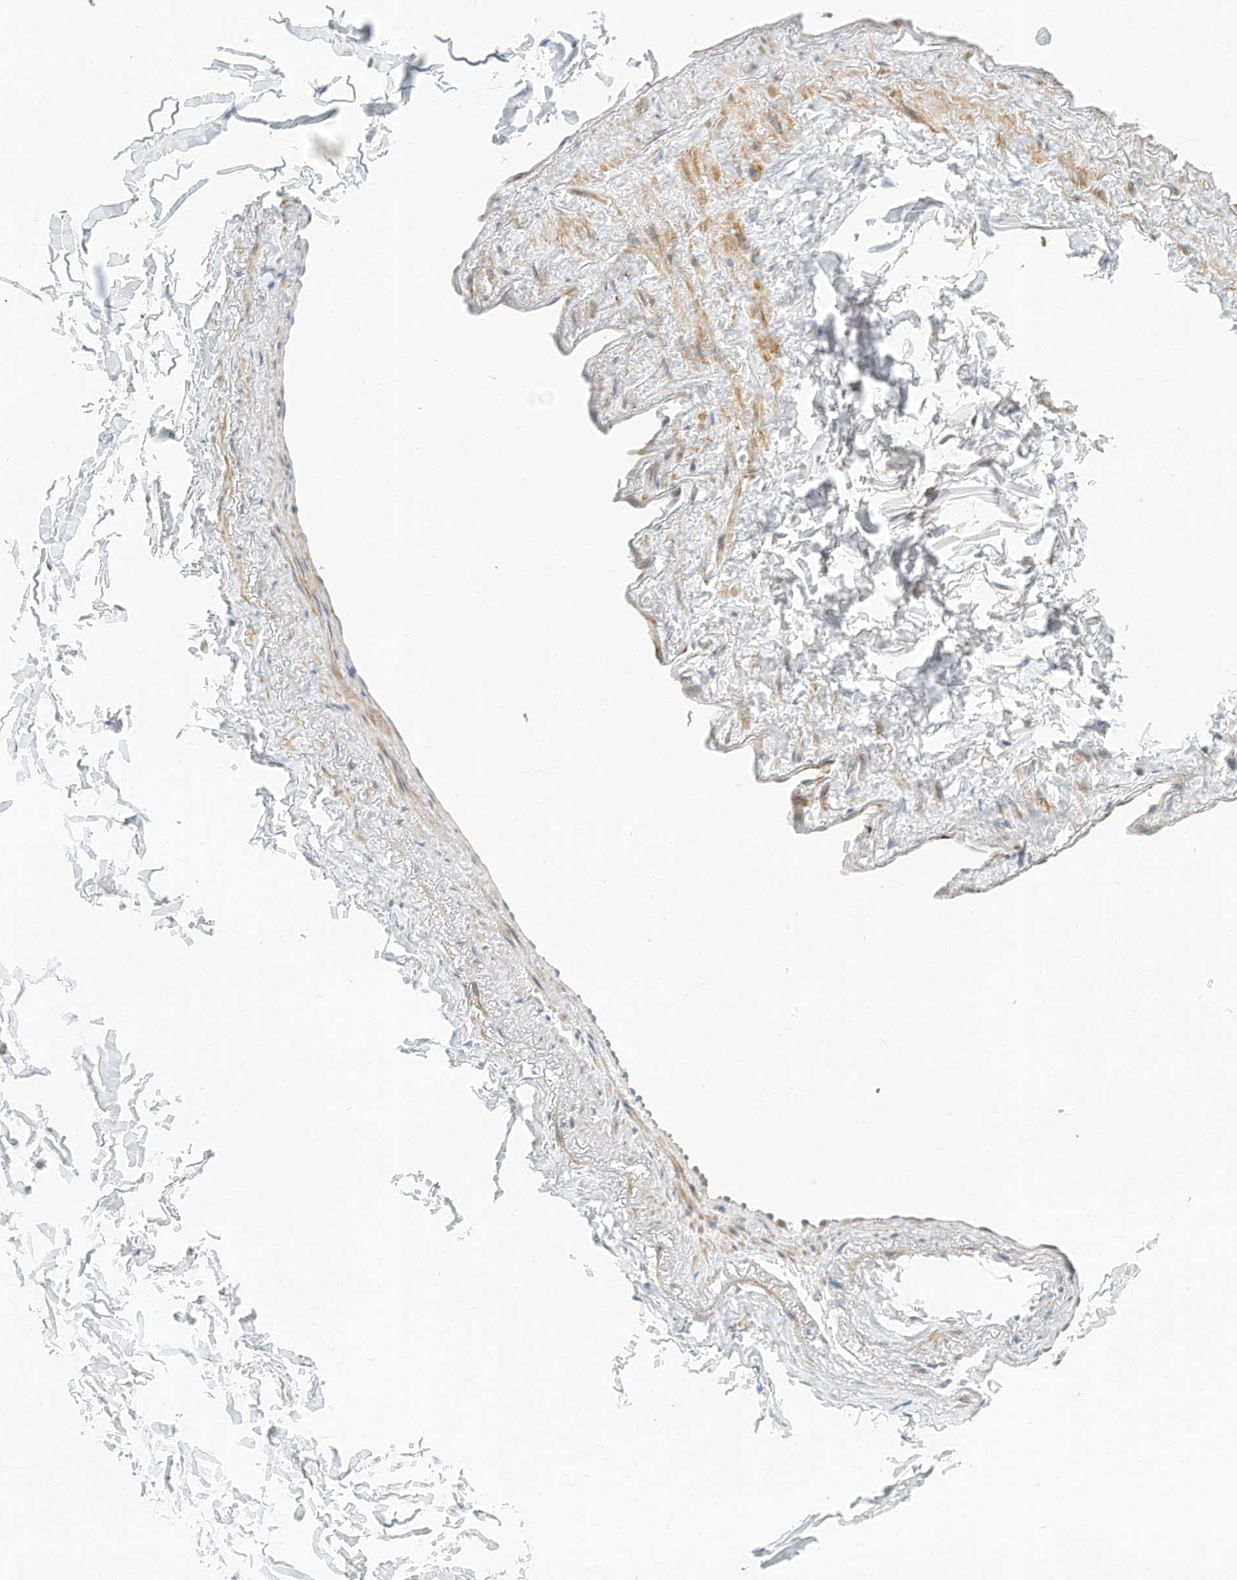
{"staining": {"intensity": "negative", "quantity": "none", "location": "none"}, "tissue": "adipose tissue", "cell_type": "Adipocytes", "image_type": "normal", "snomed": [{"axis": "morphology", "description": "Normal tissue, NOS"}, {"axis": "topography", "description": "Cartilage tissue"}, {"axis": "topography", "description": "Bronchus"}], "caption": "This is an immunohistochemistry photomicrograph of normal human adipose tissue. There is no positivity in adipocytes.", "gene": "MICAL1", "patient": {"sex": "female", "age": 73}}